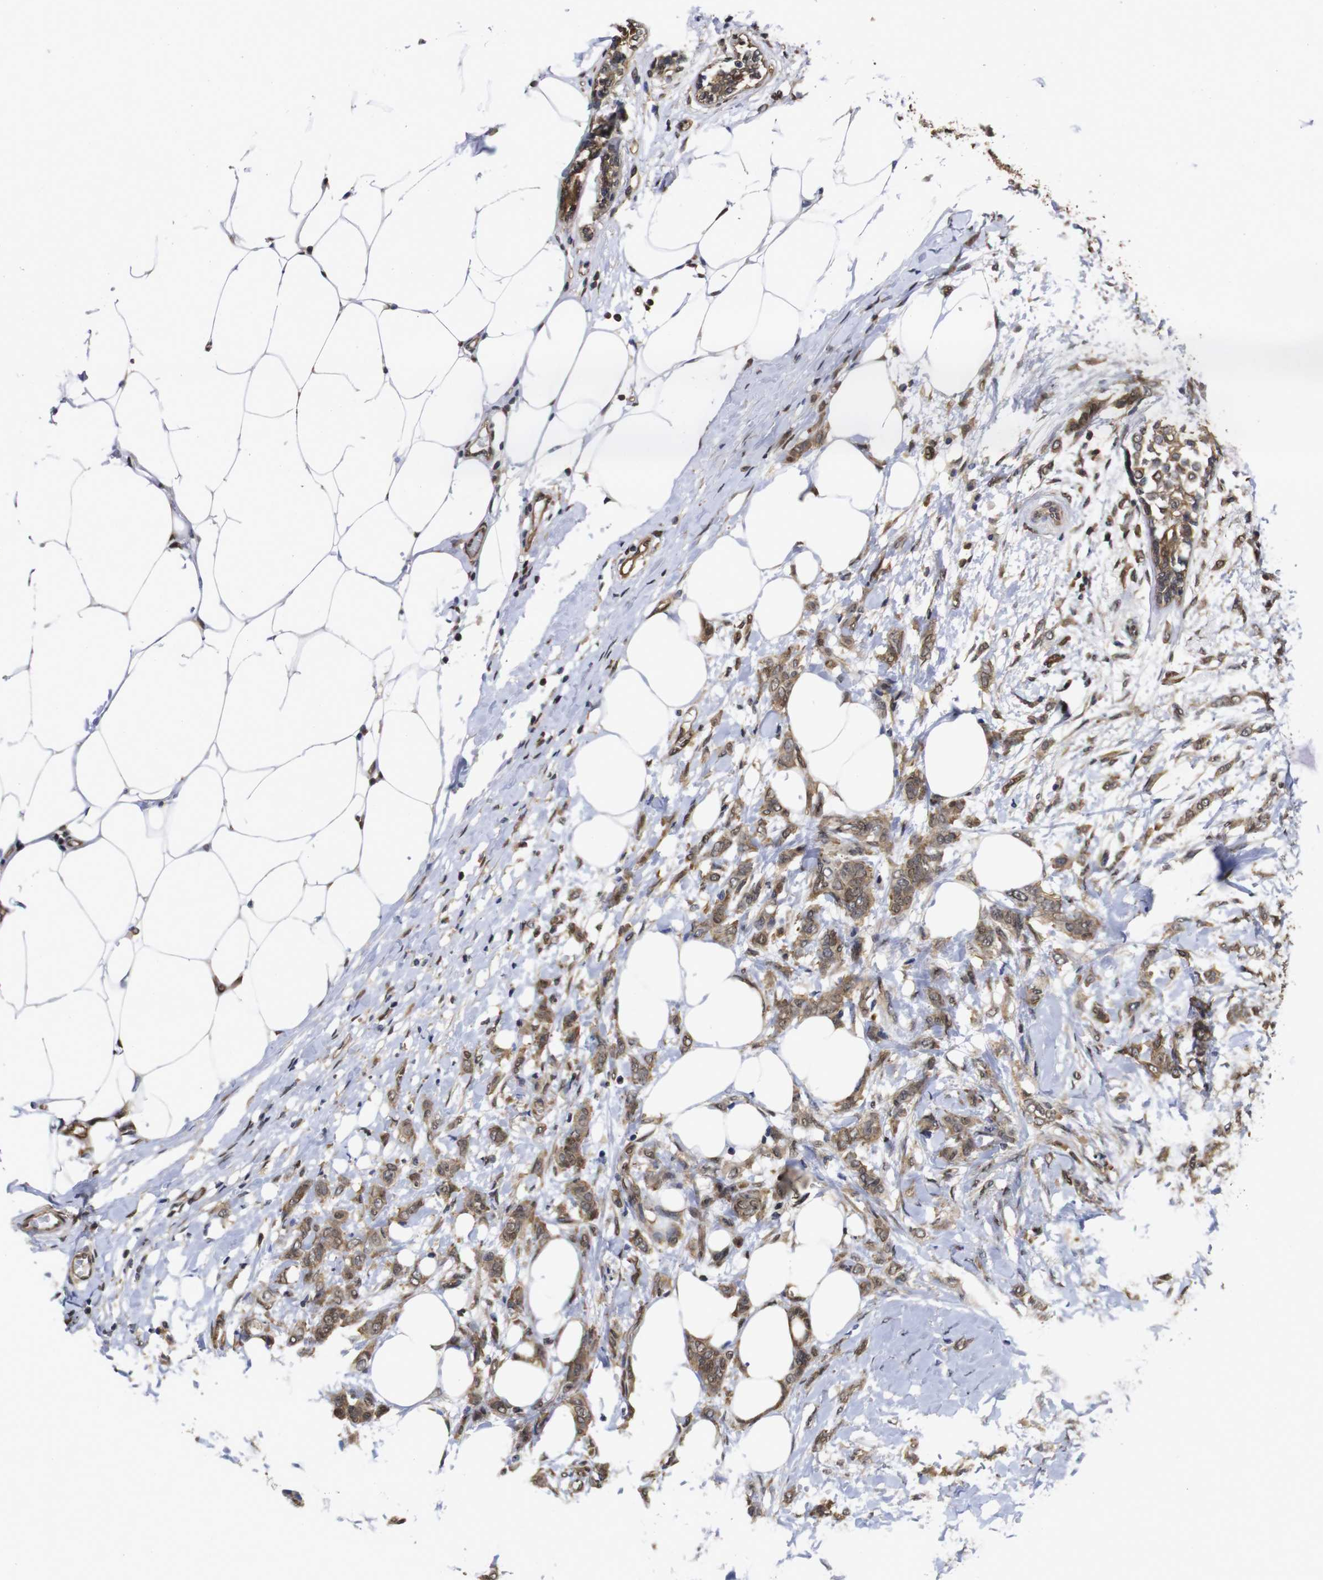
{"staining": {"intensity": "moderate", "quantity": ">75%", "location": "cytoplasmic/membranous"}, "tissue": "breast cancer", "cell_type": "Tumor cells", "image_type": "cancer", "snomed": [{"axis": "morphology", "description": "Lobular carcinoma, in situ"}, {"axis": "morphology", "description": "Lobular carcinoma"}, {"axis": "topography", "description": "Breast"}], "caption": "Tumor cells show medium levels of moderate cytoplasmic/membranous positivity in approximately >75% of cells in breast cancer (lobular carcinoma). (DAB IHC, brown staining for protein, blue staining for nuclei).", "gene": "SUMO3", "patient": {"sex": "female", "age": 41}}